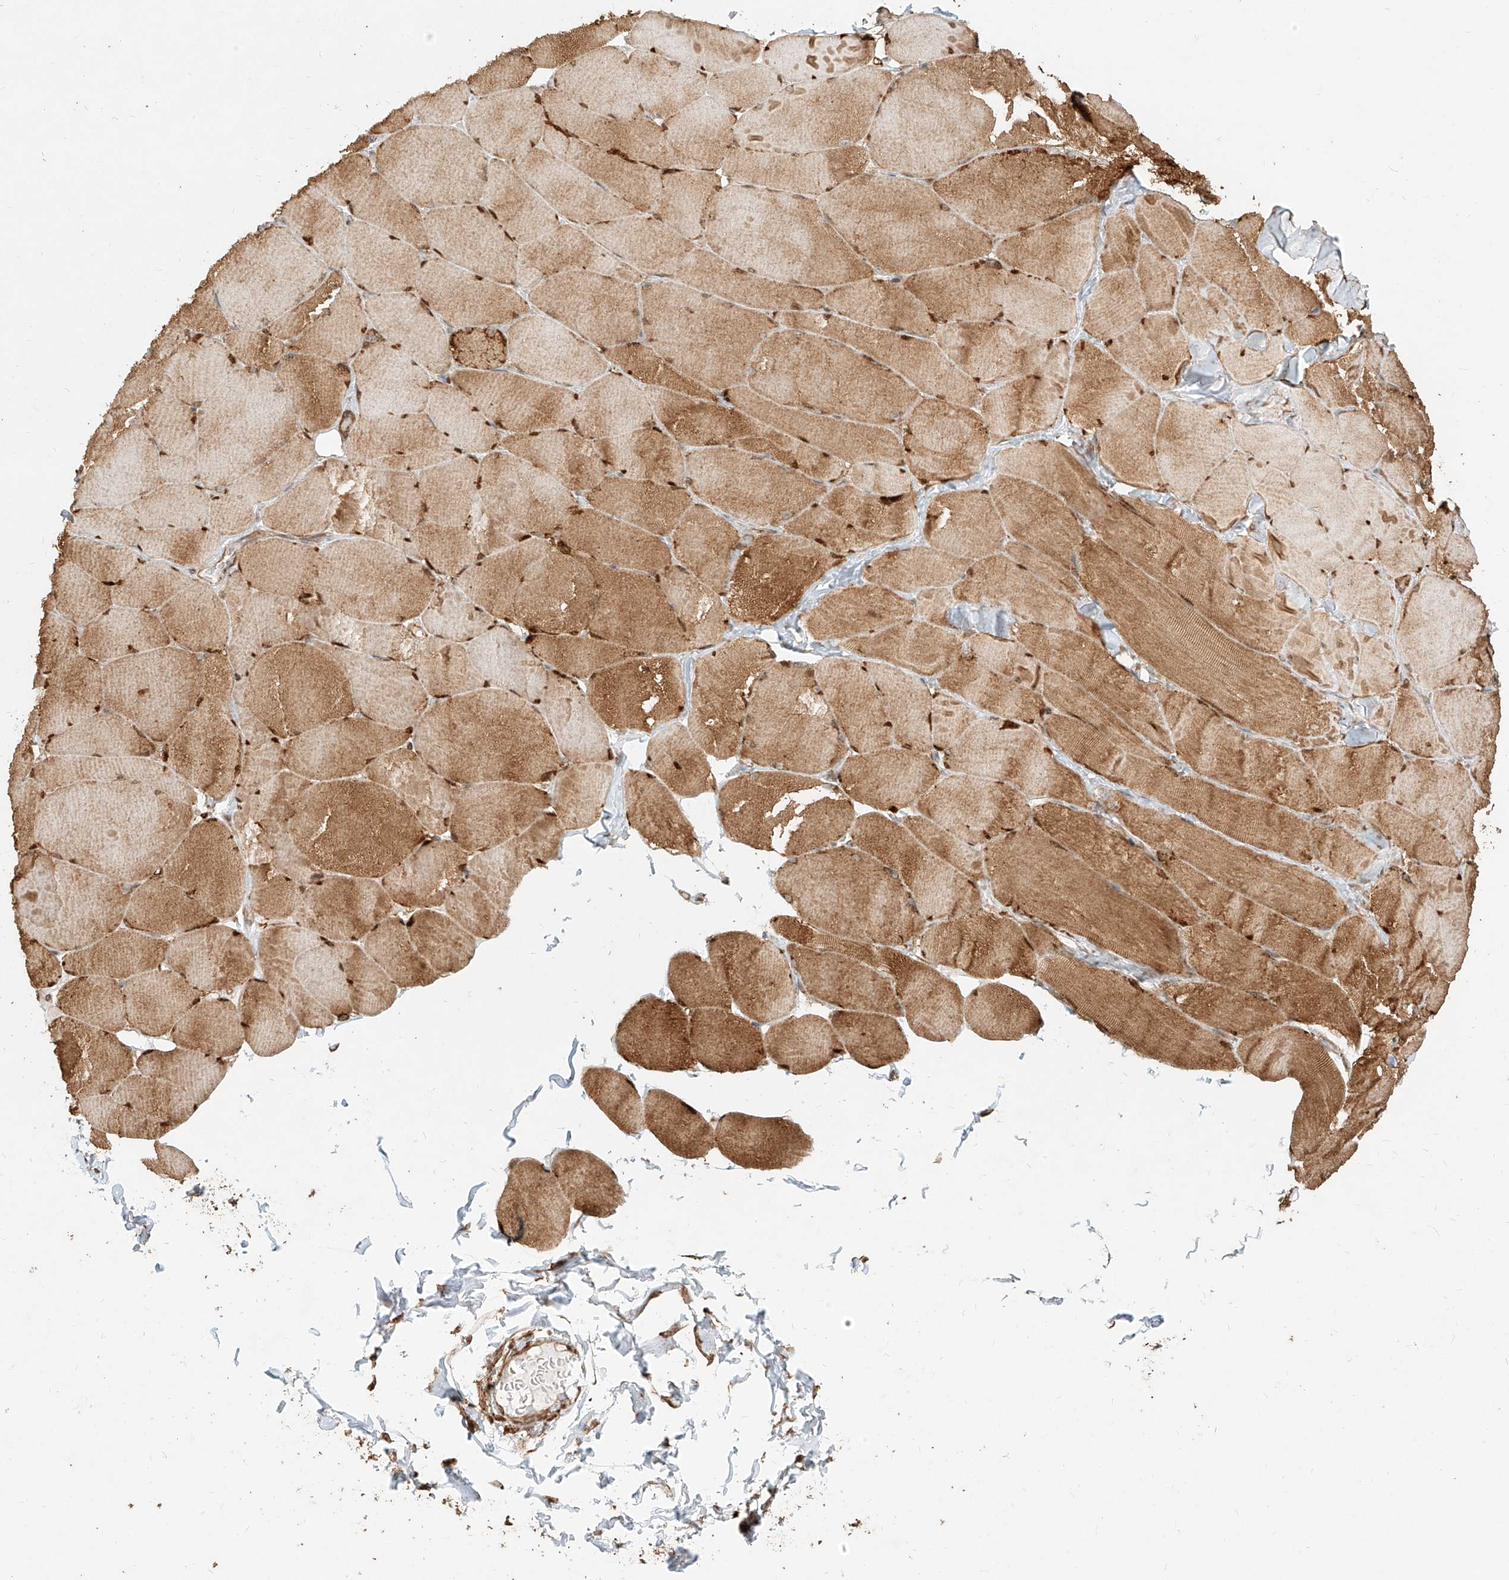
{"staining": {"intensity": "moderate", "quantity": ">75%", "location": "cytoplasmic/membranous"}, "tissue": "skeletal muscle", "cell_type": "Myocytes", "image_type": "normal", "snomed": [{"axis": "morphology", "description": "Normal tissue, NOS"}, {"axis": "topography", "description": "Skin"}, {"axis": "topography", "description": "Skeletal muscle"}], "caption": "Immunohistochemical staining of benign skeletal muscle reveals medium levels of moderate cytoplasmic/membranous positivity in approximately >75% of myocytes. (brown staining indicates protein expression, while blue staining denotes nuclei).", "gene": "MTX2", "patient": {"sex": "male", "age": 83}}